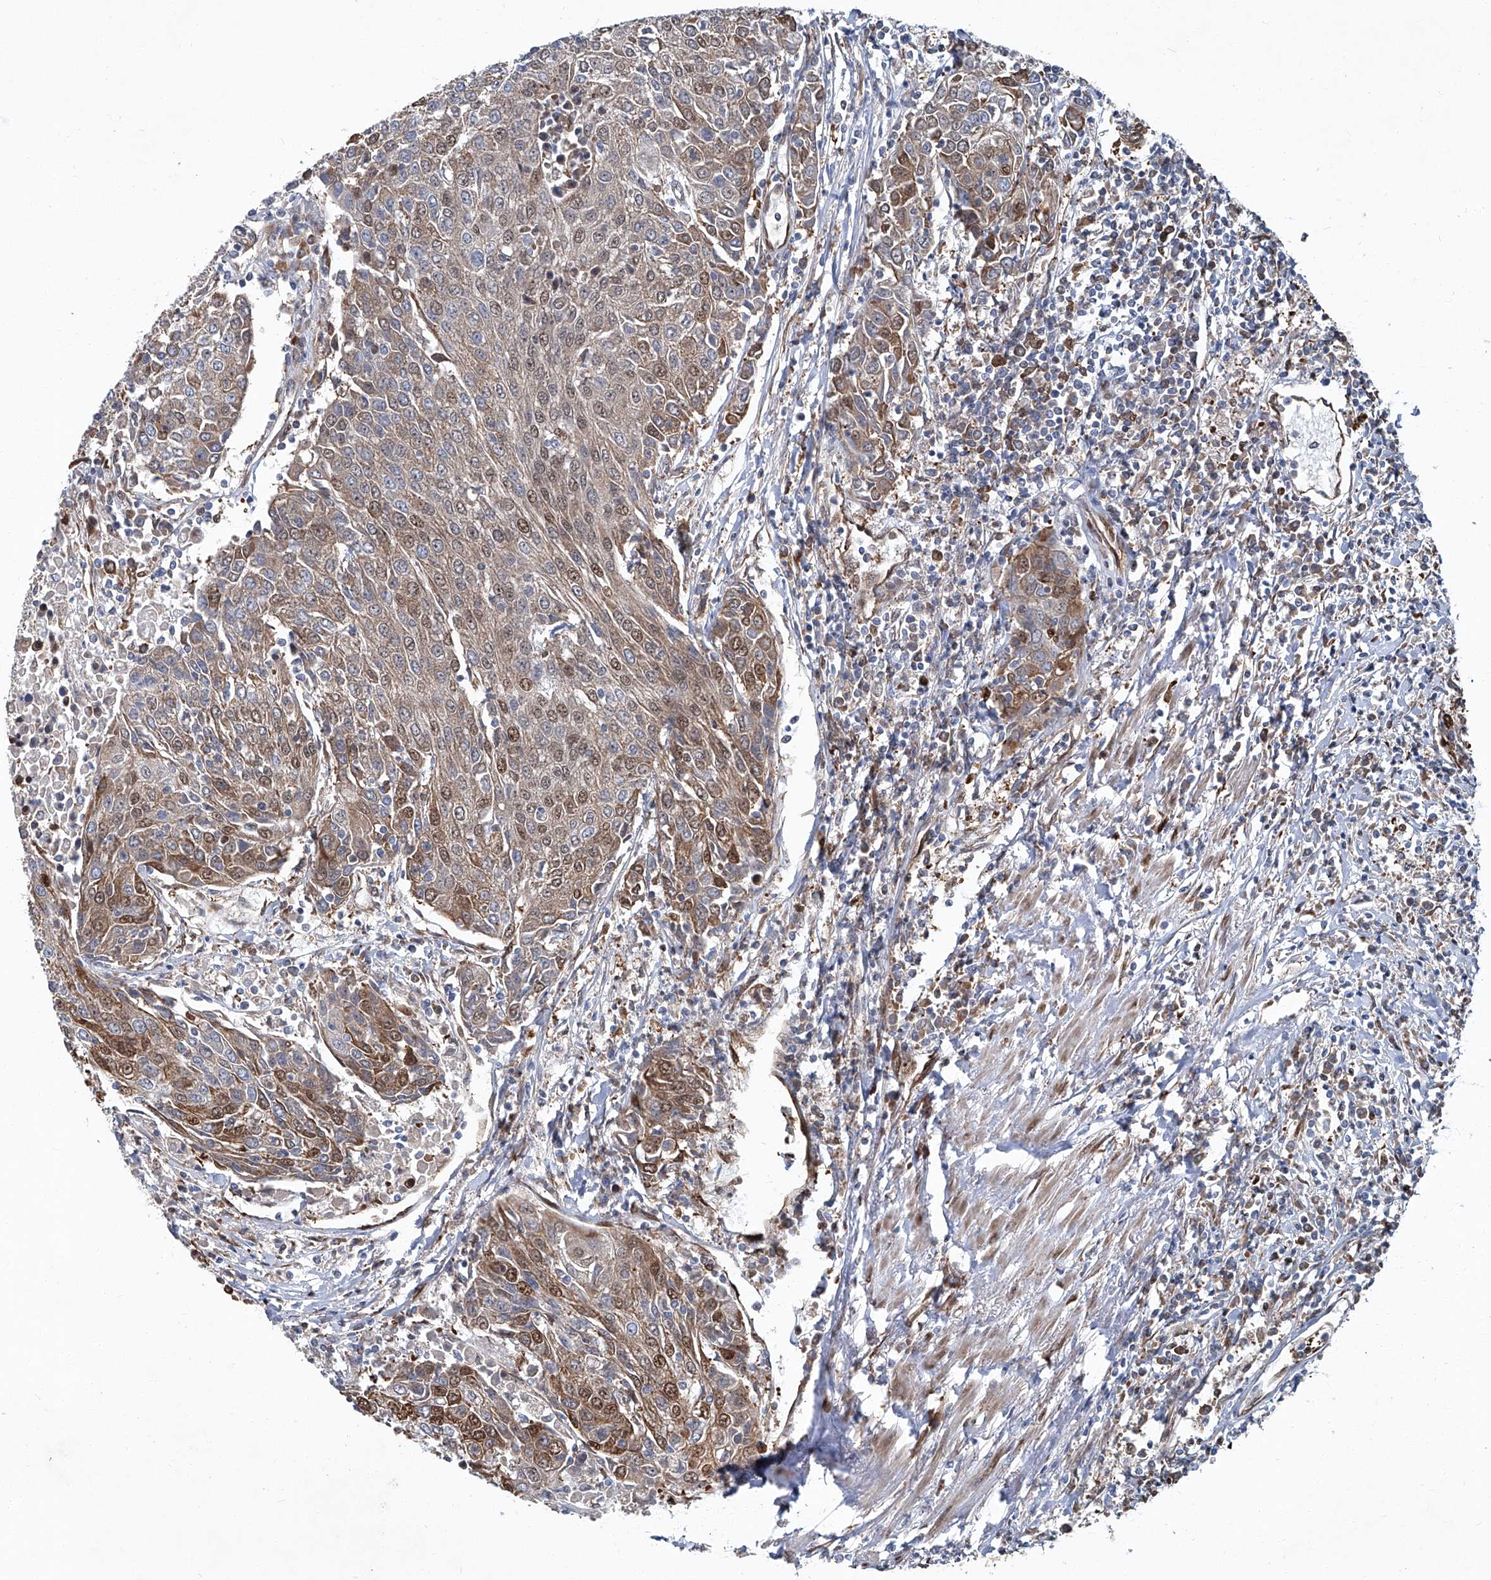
{"staining": {"intensity": "moderate", "quantity": "25%-75%", "location": "cytoplasmic/membranous,nuclear"}, "tissue": "urothelial cancer", "cell_type": "Tumor cells", "image_type": "cancer", "snomed": [{"axis": "morphology", "description": "Urothelial carcinoma, High grade"}, {"axis": "topography", "description": "Urinary bladder"}], "caption": "High-grade urothelial carcinoma stained for a protein (brown) exhibits moderate cytoplasmic/membranous and nuclear positive expression in about 25%-75% of tumor cells.", "gene": "GPR132", "patient": {"sex": "female", "age": 85}}